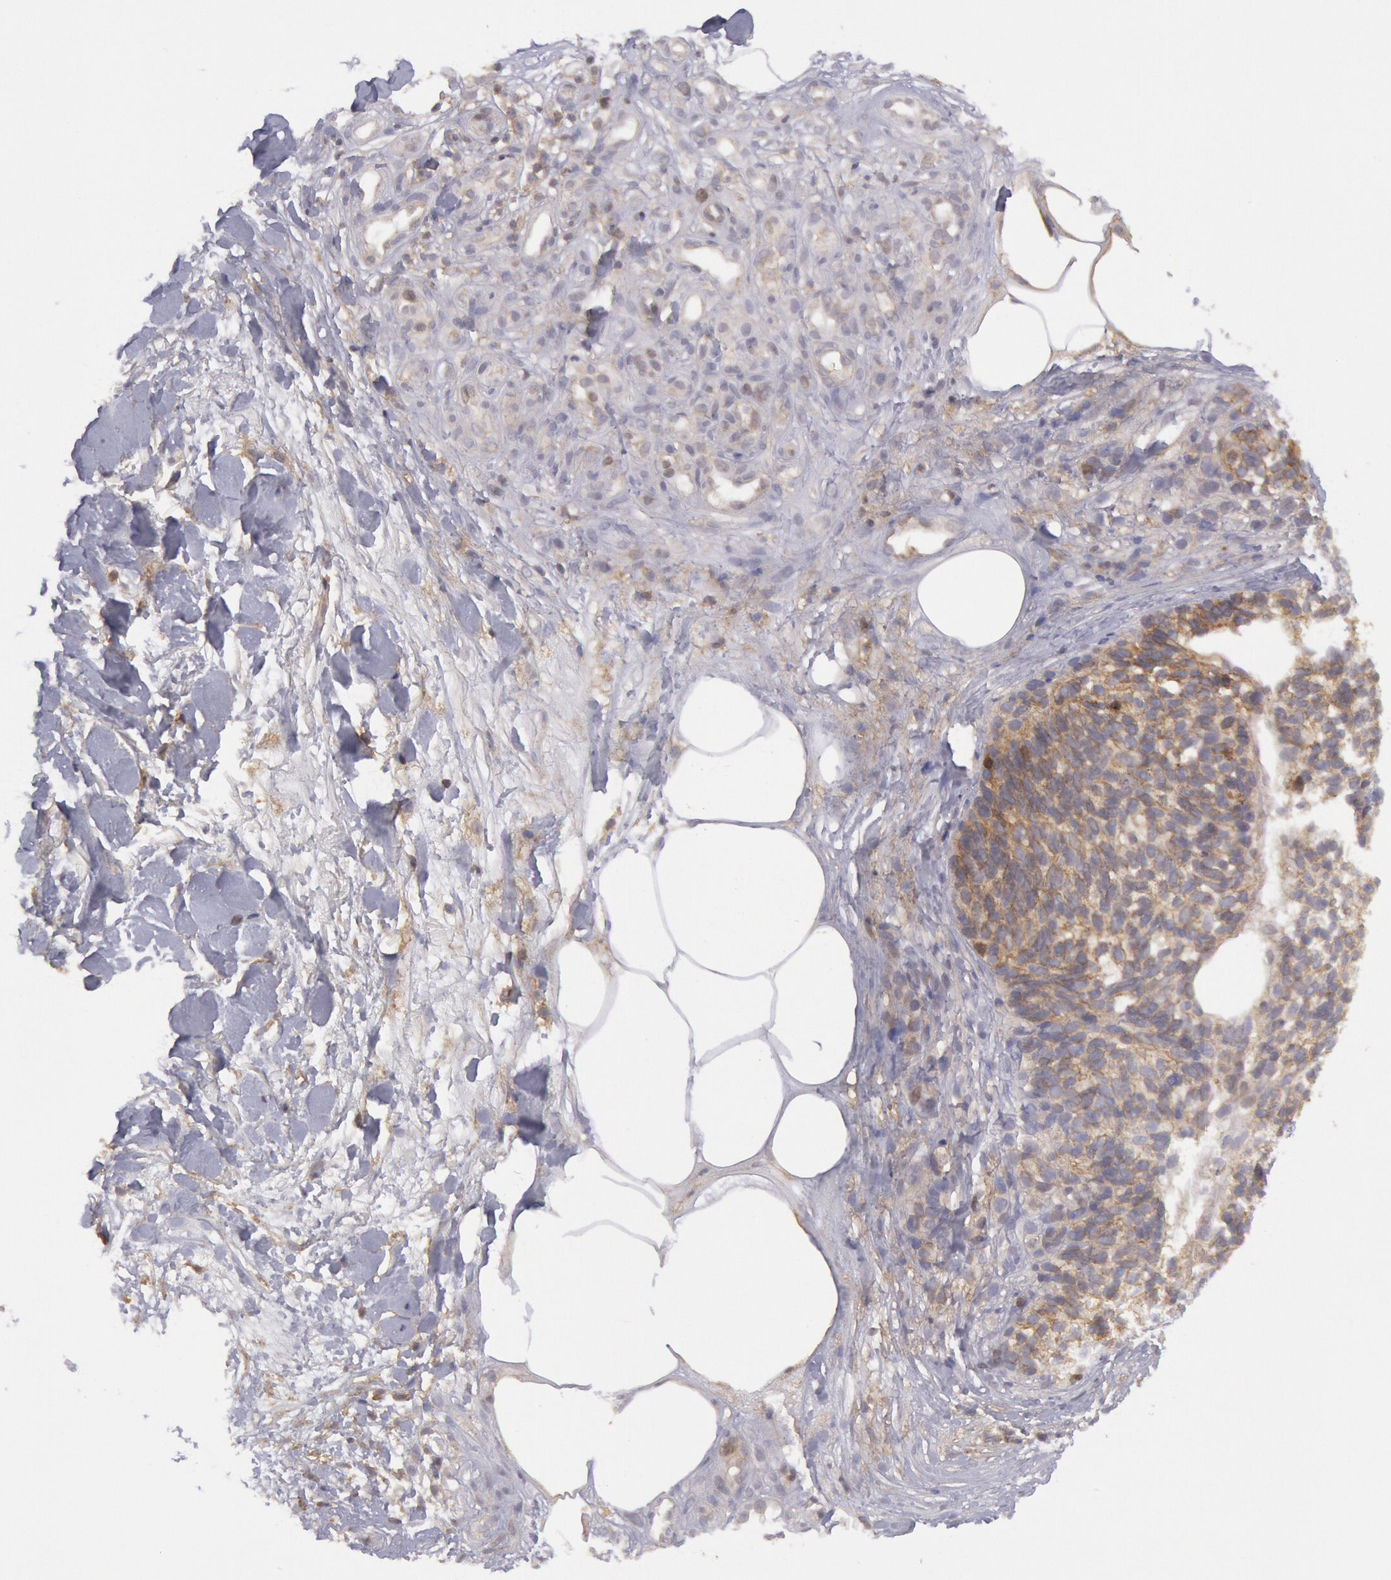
{"staining": {"intensity": "moderate", "quantity": "25%-75%", "location": "cytoplasmic/membranous"}, "tissue": "melanoma", "cell_type": "Tumor cells", "image_type": "cancer", "snomed": [{"axis": "morphology", "description": "Malignant melanoma, NOS"}, {"axis": "topography", "description": "Skin"}], "caption": "Immunohistochemical staining of human malignant melanoma shows moderate cytoplasmic/membranous protein expression in about 25%-75% of tumor cells.", "gene": "STX4", "patient": {"sex": "female", "age": 85}}